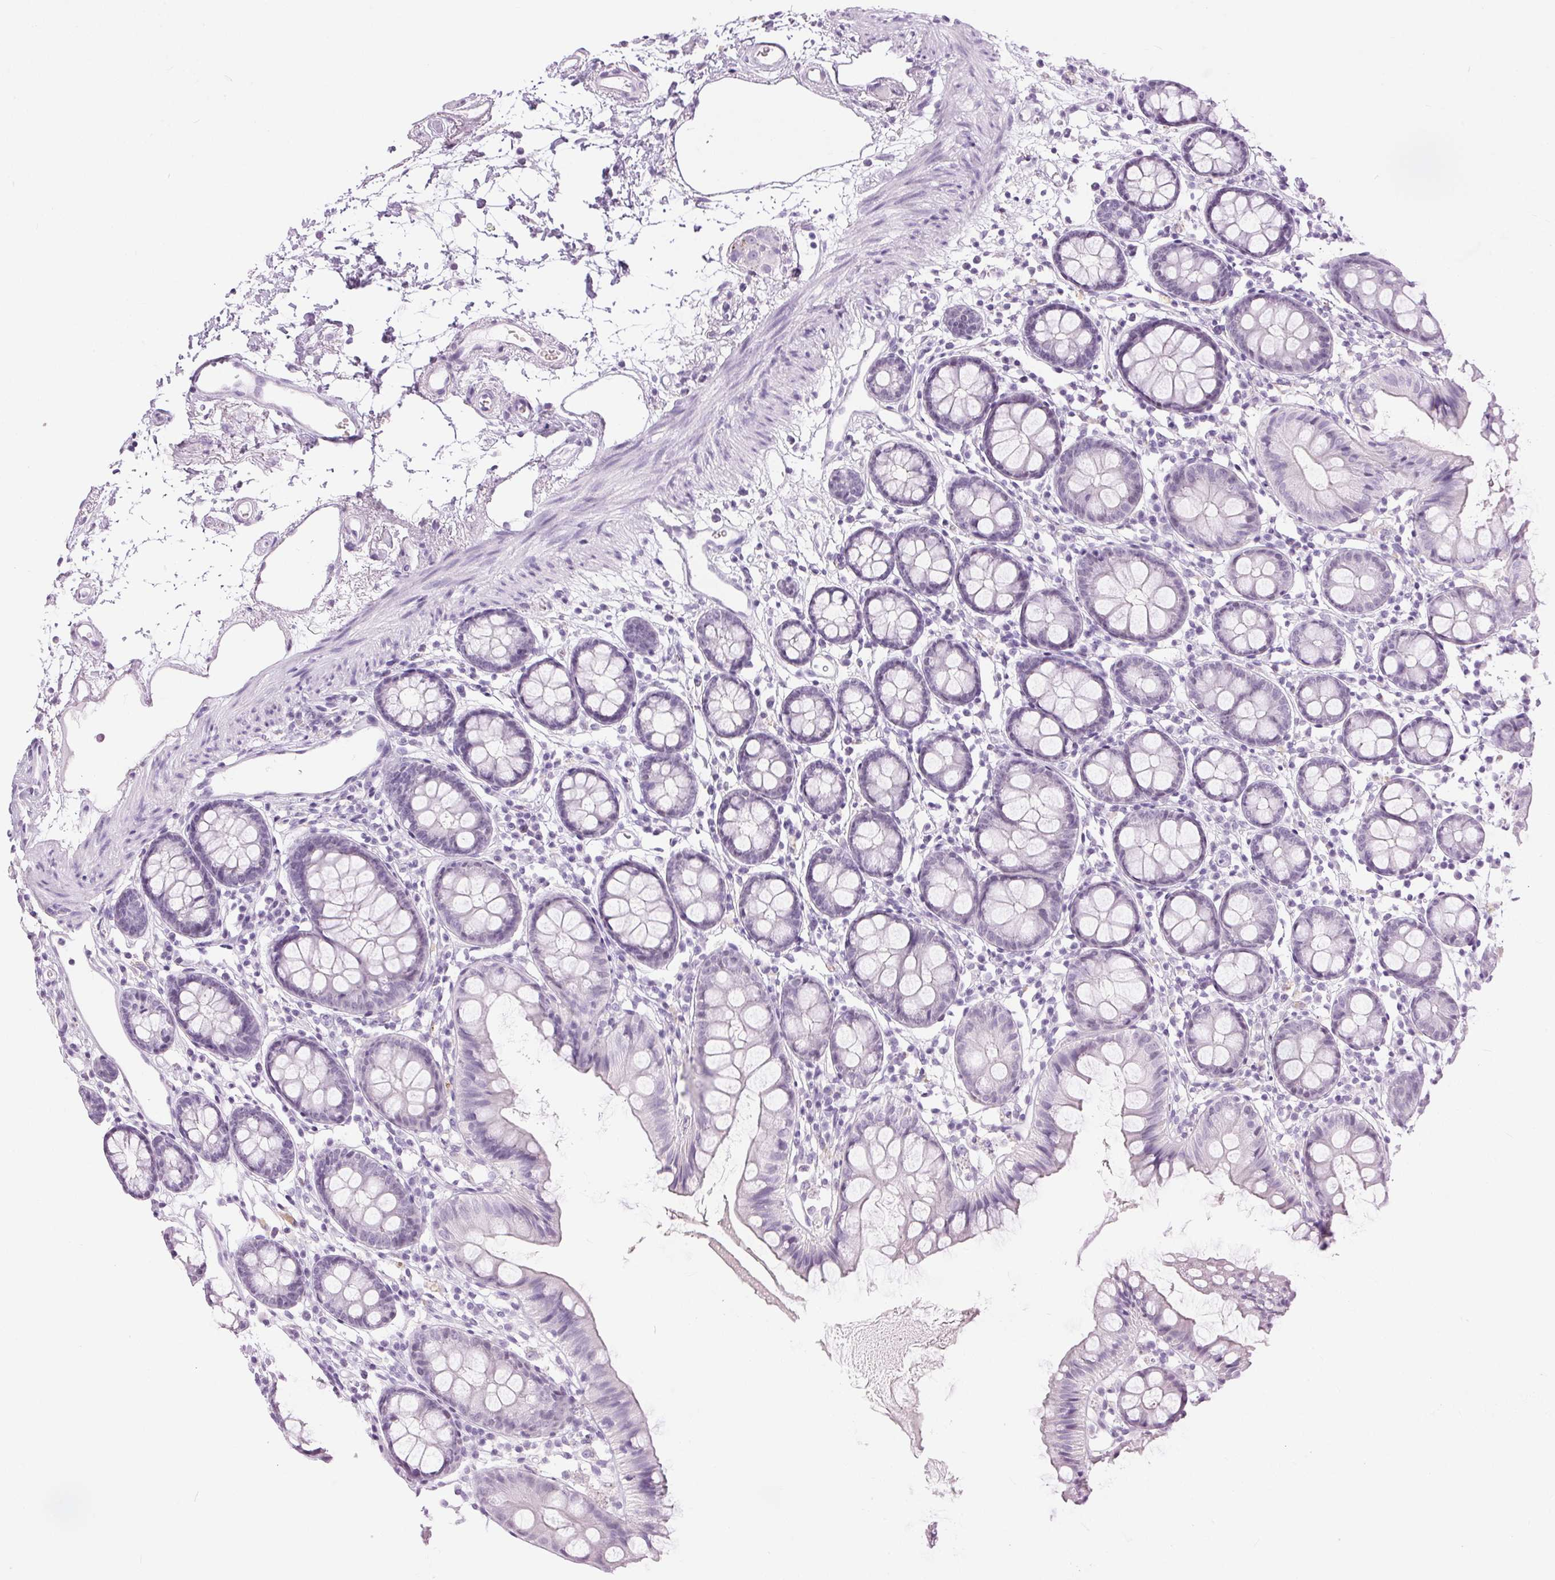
{"staining": {"intensity": "negative", "quantity": "none", "location": "none"}, "tissue": "colon", "cell_type": "Endothelial cells", "image_type": "normal", "snomed": [{"axis": "morphology", "description": "Normal tissue, NOS"}, {"axis": "topography", "description": "Colon"}], "caption": "IHC photomicrograph of normal colon: colon stained with DAB demonstrates no significant protein staining in endothelial cells. (DAB (3,3'-diaminobenzidine) immunohistochemistry (IHC) visualized using brightfield microscopy, high magnification).", "gene": "BEND2", "patient": {"sex": "female", "age": 84}}